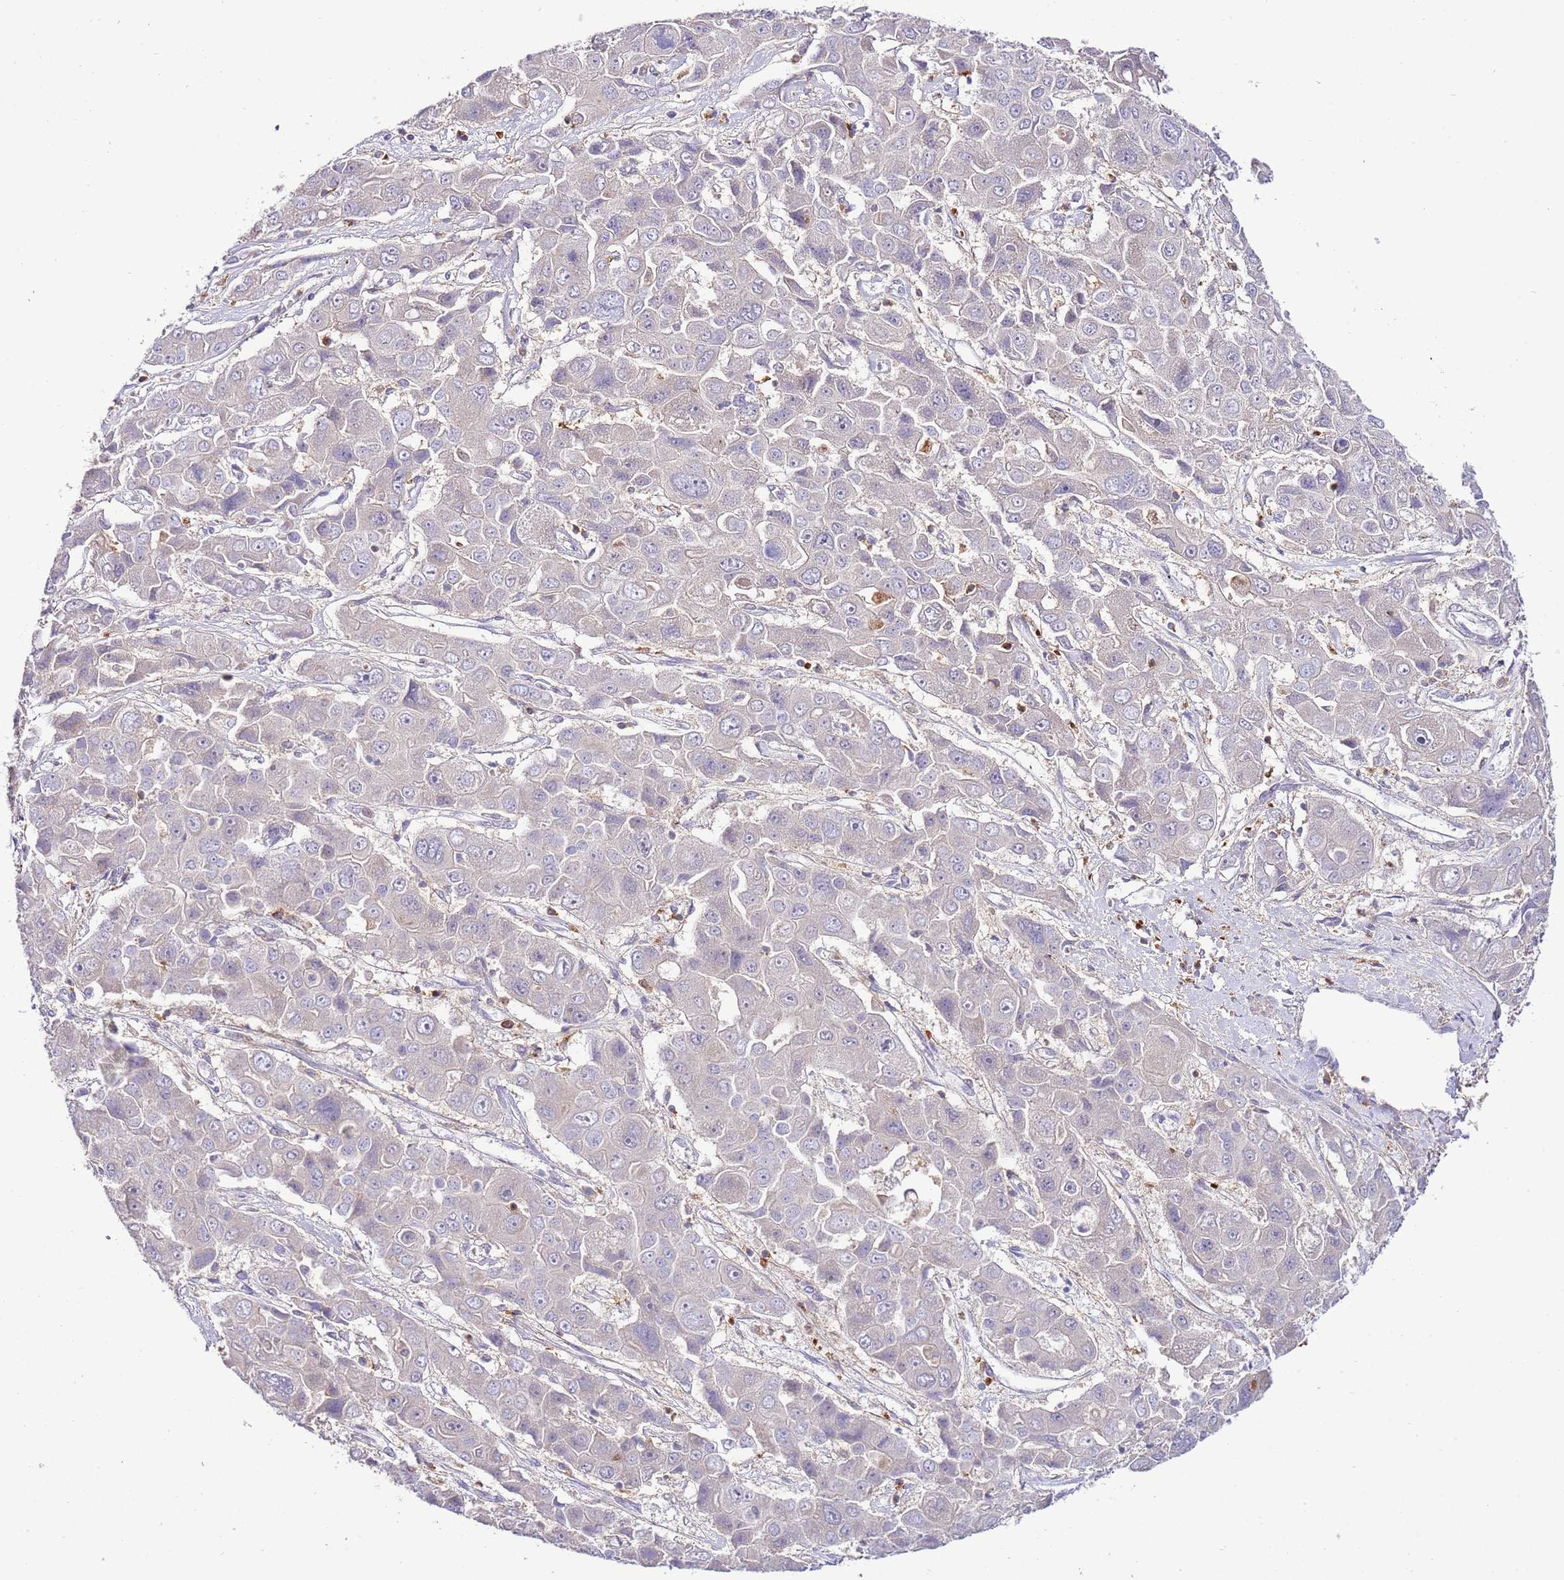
{"staining": {"intensity": "negative", "quantity": "none", "location": "none"}, "tissue": "liver cancer", "cell_type": "Tumor cells", "image_type": "cancer", "snomed": [{"axis": "morphology", "description": "Cholangiocarcinoma"}, {"axis": "topography", "description": "Liver"}], "caption": "Immunohistochemistry (IHC) of liver cancer (cholangiocarcinoma) displays no positivity in tumor cells.", "gene": "EFHD1", "patient": {"sex": "male", "age": 67}}